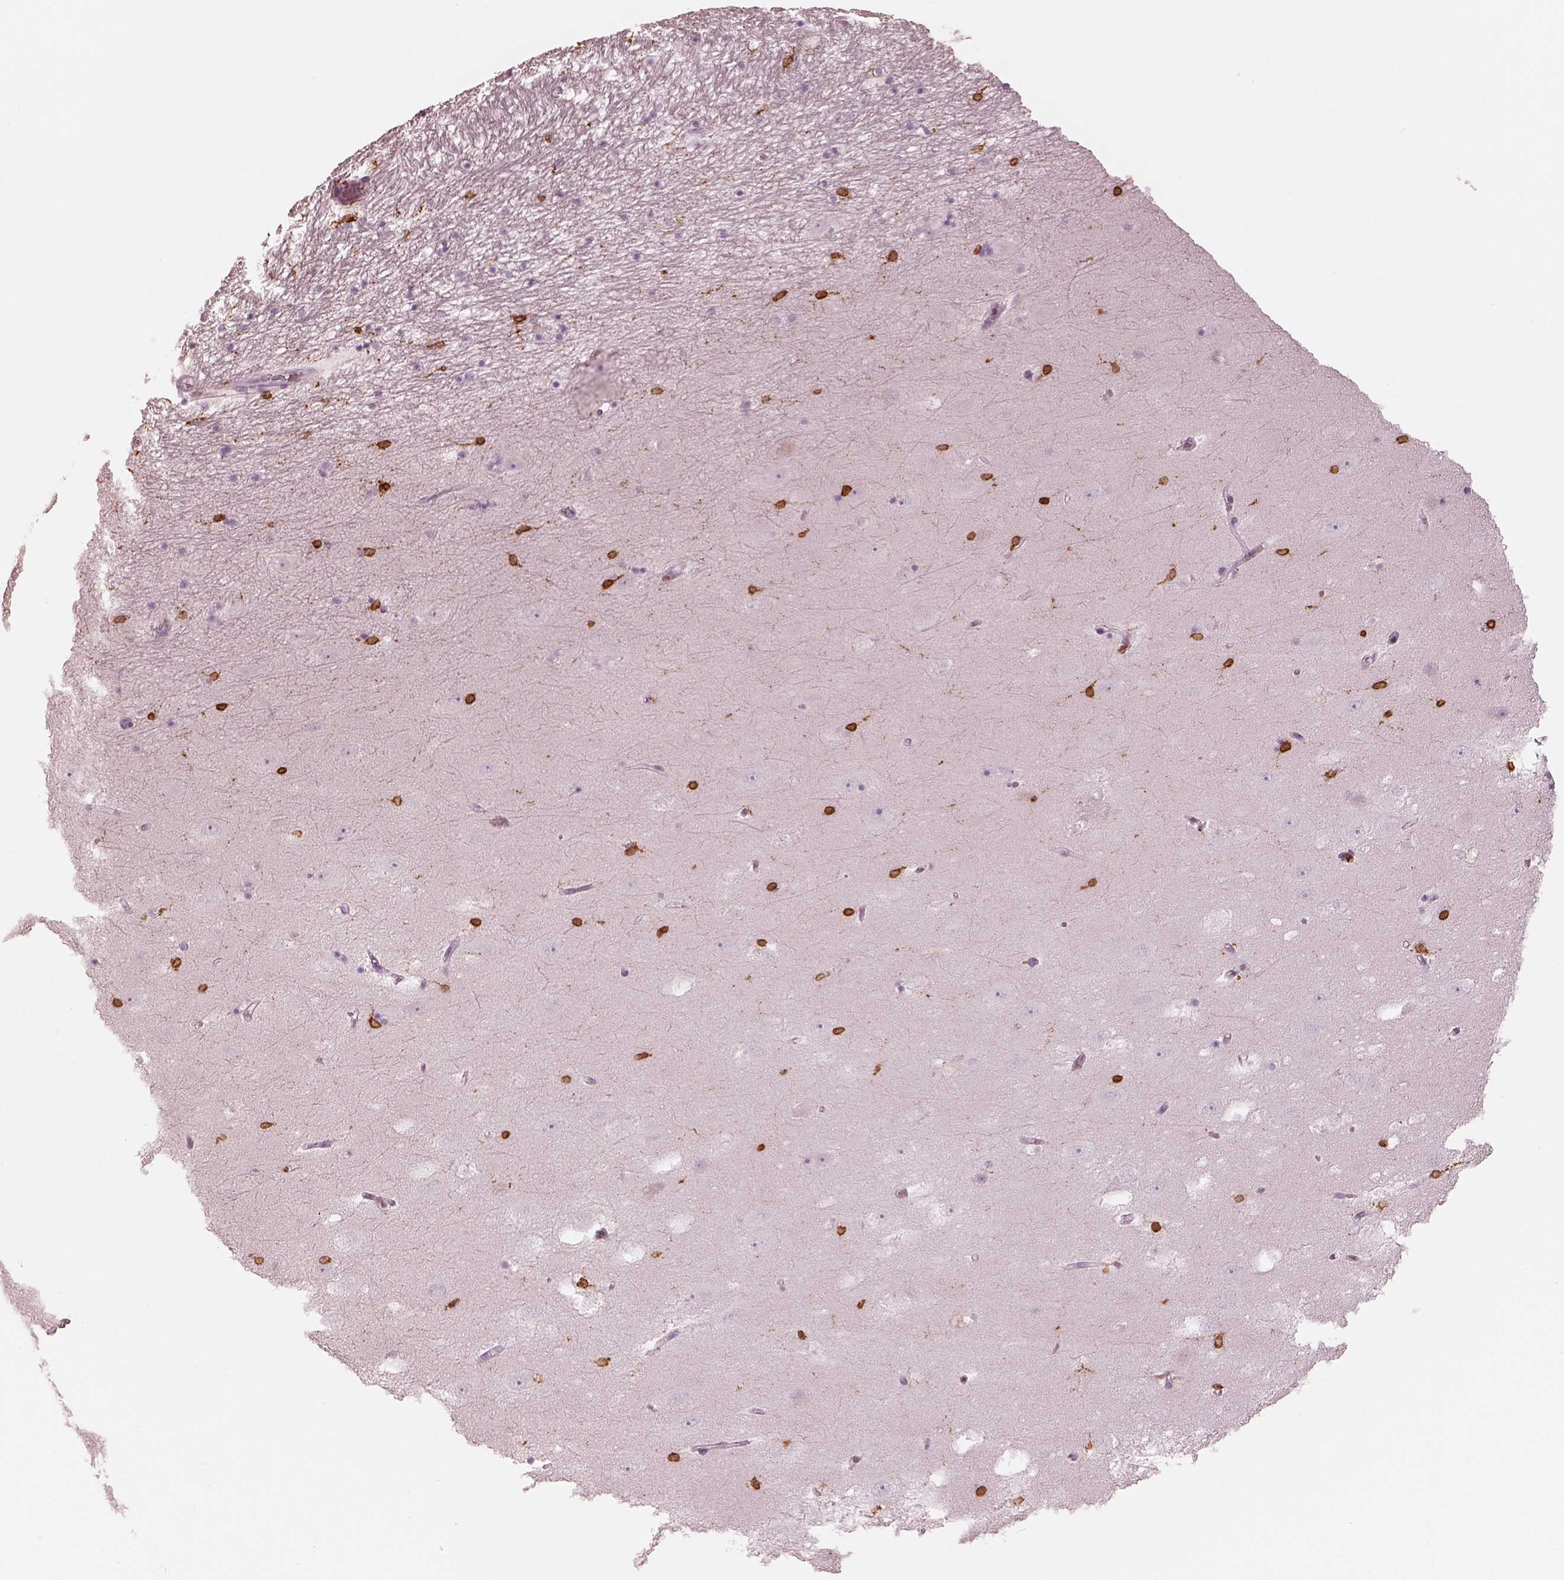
{"staining": {"intensity": "strong", "quantity": "25%-75%", "location": "cytoplasmic/membranous,nuclear"}, "tissue": "hippocampus", "cell_type": "Glial cells", "image_type": "normal", "snomed": [{"axis": "morphology", "description": "Normal tissue, NOS"}, {"axis": "topography", "description": "Hippocampus"}], "caption": "Glial cells demonstrate strong cytoplasmic/membranous,nuclear expression in approximately 25%-75% of cells in unremarkable hippocampus.", "gene": "ALOX5", "patient": {"sex": "male", "age": 58}}